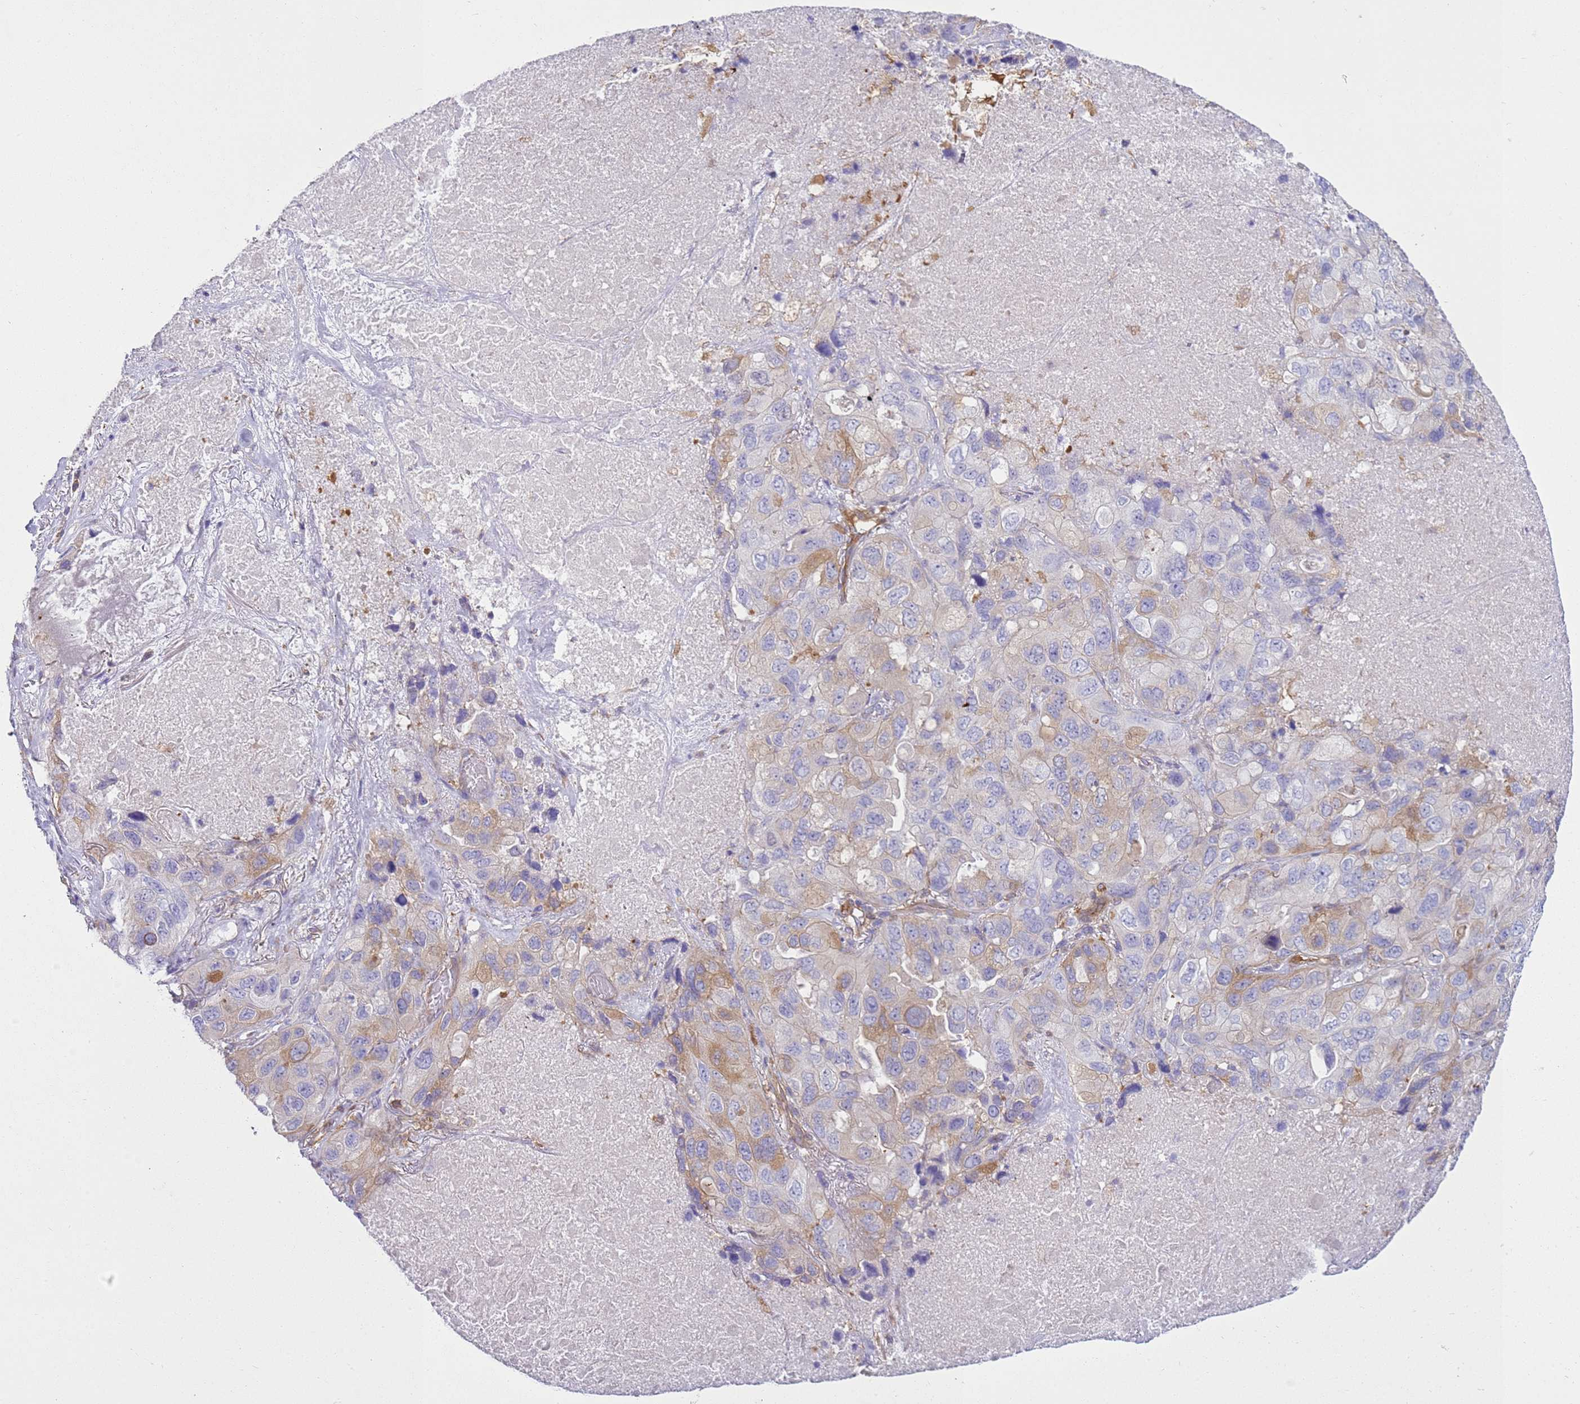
{"staining": {"intensity": "moderate", "quantity": "<25%", "location": "cytoplasmic/membranous"}, "tissue": "lung cancer", "cell_type": "Tumor cells", "image_type": "cancer", "snomed": [{"axis": "morphology", "description": "Squamous cell carcinoma, NOS"}, {"axis": "topography", "description": "Lung"}], "caption": "Protein staining of lung squamous cell carcinoma tissue shows moderate cytoplasmic/membranous staining in about <25% of tumor cells. The protein is stained brown, and the nuclei are stained in blue (DAB IHC with brightfield microscopy, high magnification).", "gene": "SNX21", "patient": {"sex": "female", "age": 73}}